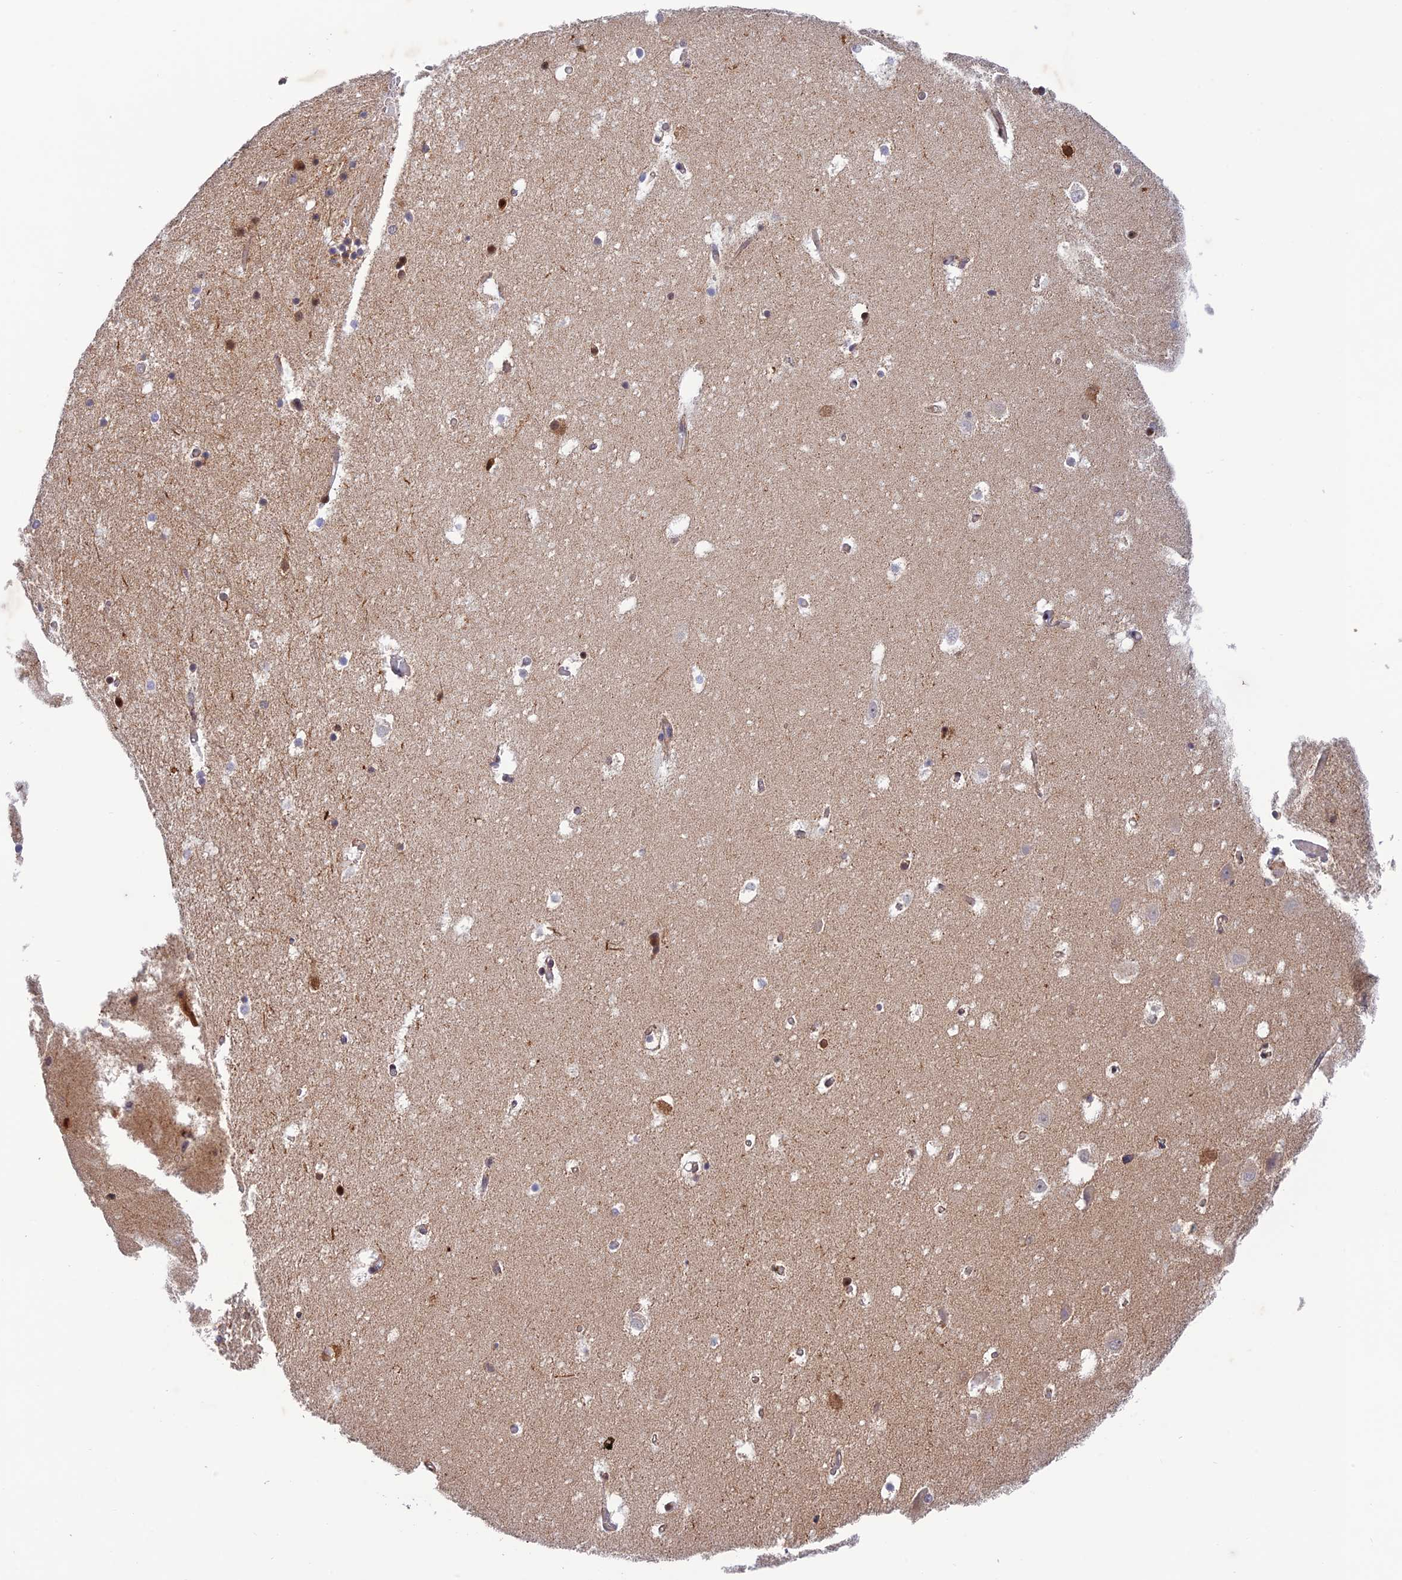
{"staining": {"intensity": "moderate", "quantity": "<25%", "location": "cytoplasmic/membranous"}, "tissue": "hippocampus", "cell_type": "Glial cells", "image_type": "normal", "snomed": [{"axis": "morphology", "description": "Normal tissue, NOS"}, {"axis": "topography", "description": "Hippocampus"}], "caption": "A brown stain shows moderate cytoplasmic/membranous positivity of a protein in glial cells of unremarkable human hippocampus. The staining was performed using DAB (3,3'-diaminobenzidine), with brown indicating positive protein expression. Nuclei are stained blue with hematoxylin.", "gene": "WDR55", "patient": {"sex": "female", "age": 52}}